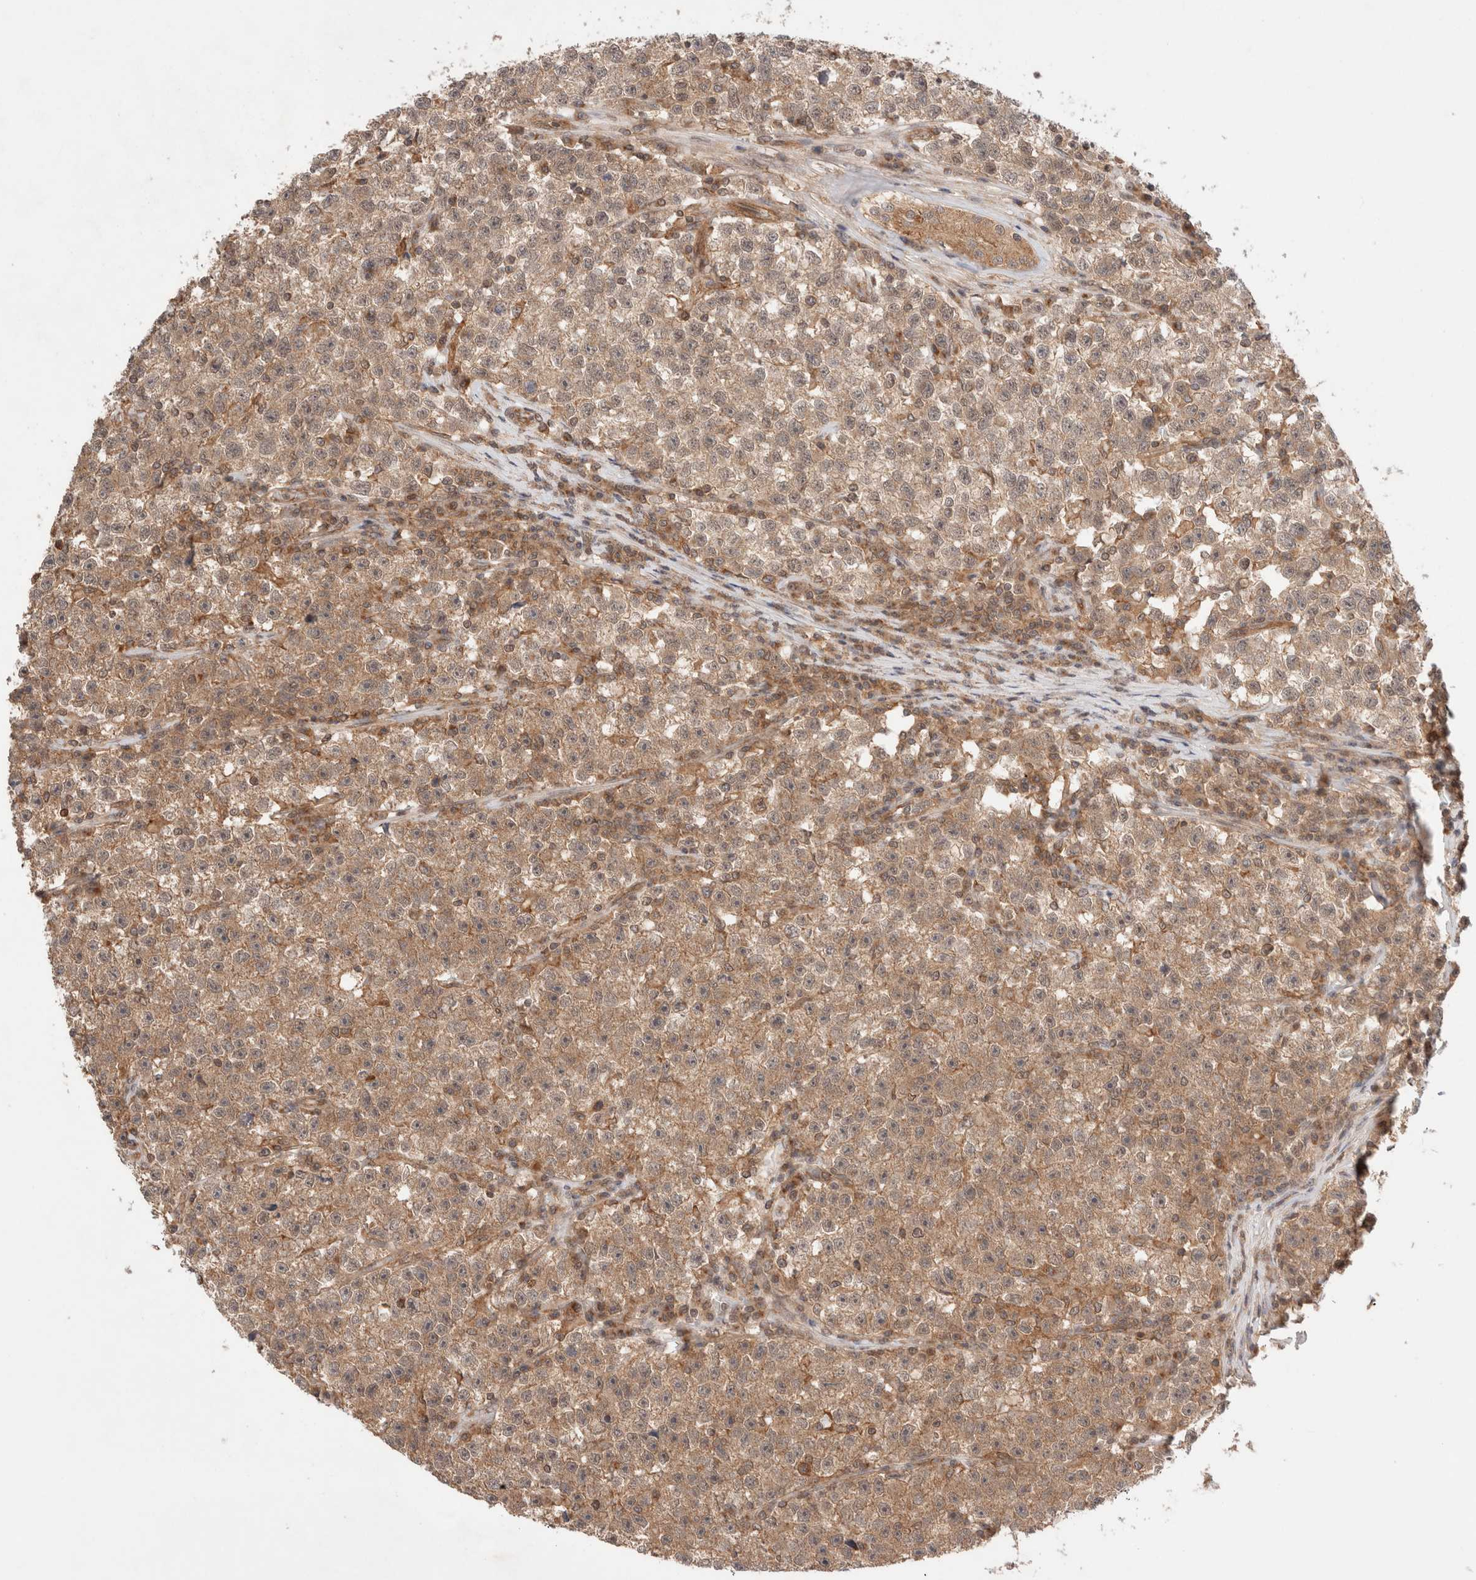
{"staining": {"intensity": "moderate", "quantity": ">75%", "location": "cytoplasmic/membranous"}, "tissue": "testis cancer", "cell_type": "Tumor cells", "image_type": "cancer", "snomed": [{"axis": "morphology", "description": "Seminoma, NOS"}, {"axis": "topography", "description": "Testis"}], "caption": "High-magnification brightfield microscopy of seminoma (testis) stained with DAB (3,3'-diaminobenzidine) (brown) and counterstained with hematoxylin (blue). tumor cells exhibit moderate cytoplasmic/membranous positivity is identified in approximately>75% of cells.", "gene": "SIKE1", "patient": {"sex": "male", "age": 22}}